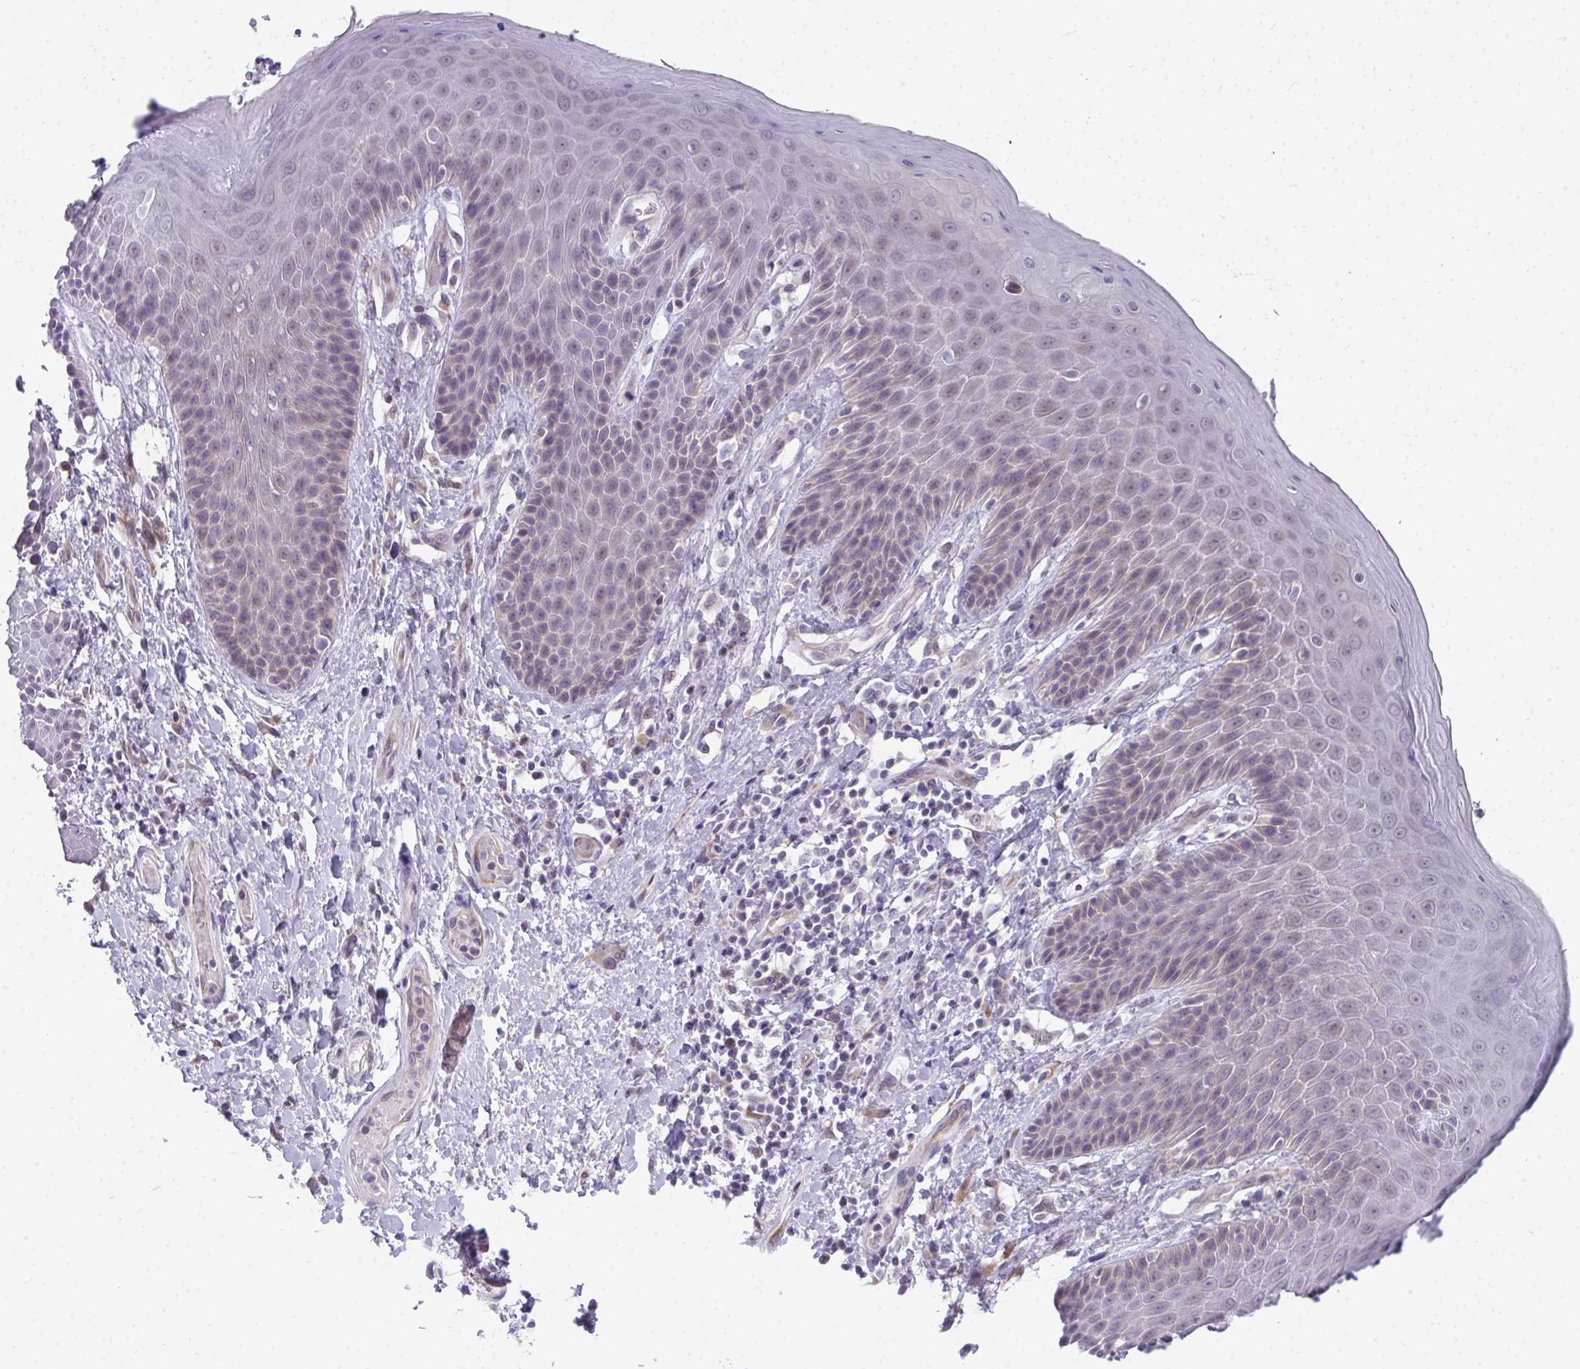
{"staining": {"intensity": "negative", "quantity": "none", "location": "none"}, "tissue": "skin", "cell_type": "Epidermal cells", "image_type": "normal", "snomed": [{"axis": "morphology", "description": "Normal tissue, NOS"}, {"axis": "topography", "description": "Anal"}, {"axis": "topography", "description": "Peripheral nerve tissue"}], "caption": "DAB immunohistochemical staining of unremarkable human skin shows no significant staining in epidermal cells.", "gene": "MROH8", "patient": {"sex": "male", "age": 51}}